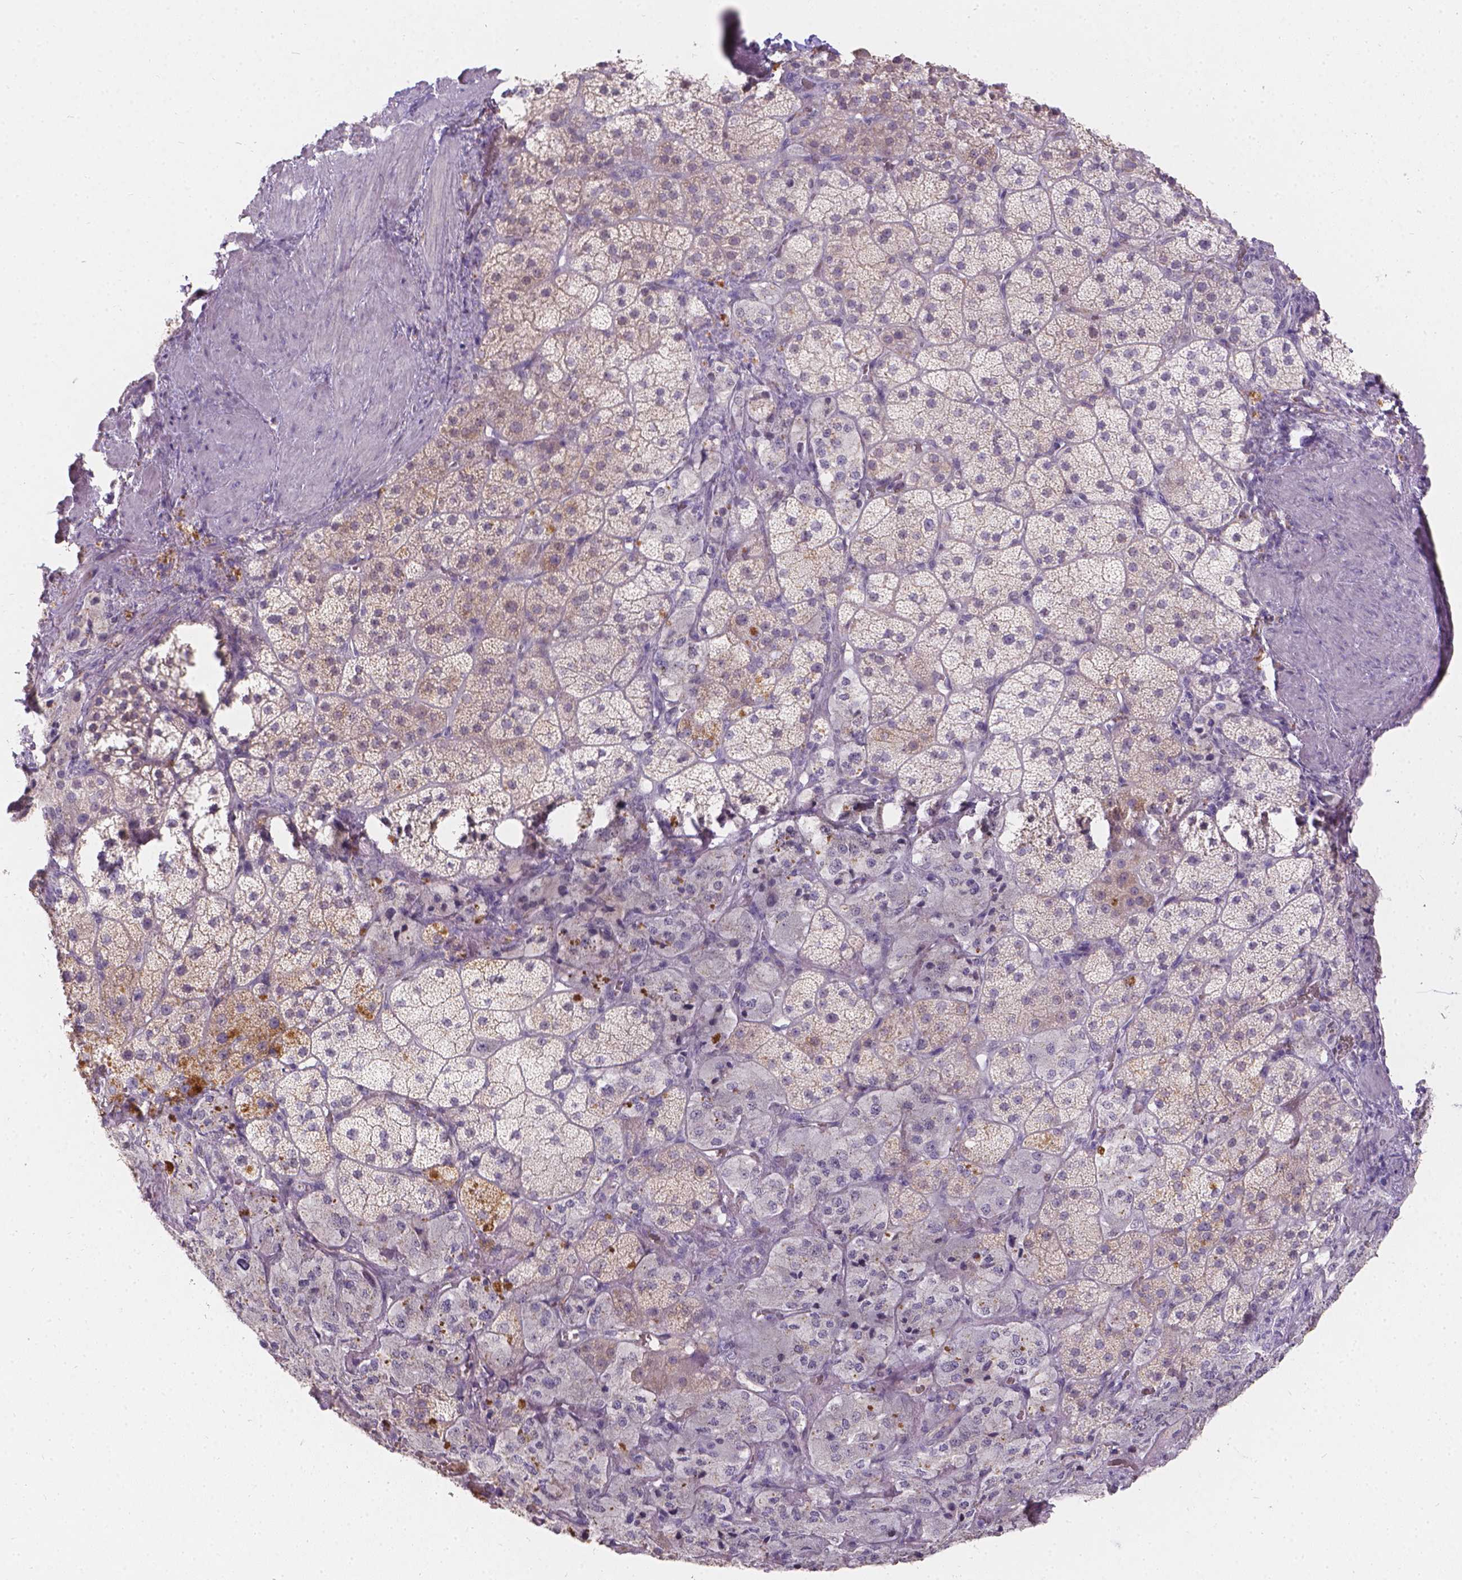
{"staining": {"intensity": "weak", "quantity": "<25%", "location": "cytoplasmic/membranous"}, "tissue": "adrenal gland", "cell_type": "Glandular cells", "image_type": "normal", "snomed": [{"axis": "morphology", "description": "Normal tissue, NOS"}, {"axis": "topography", "description": "Adrenal gland"}], "caption": "This is a image of immunohistochemistry staining of normal adrenal gland, which shows no expression in glandular cells.", "gene": "DCAF4L1", "patient": {"sex": "male", "age": 57}}